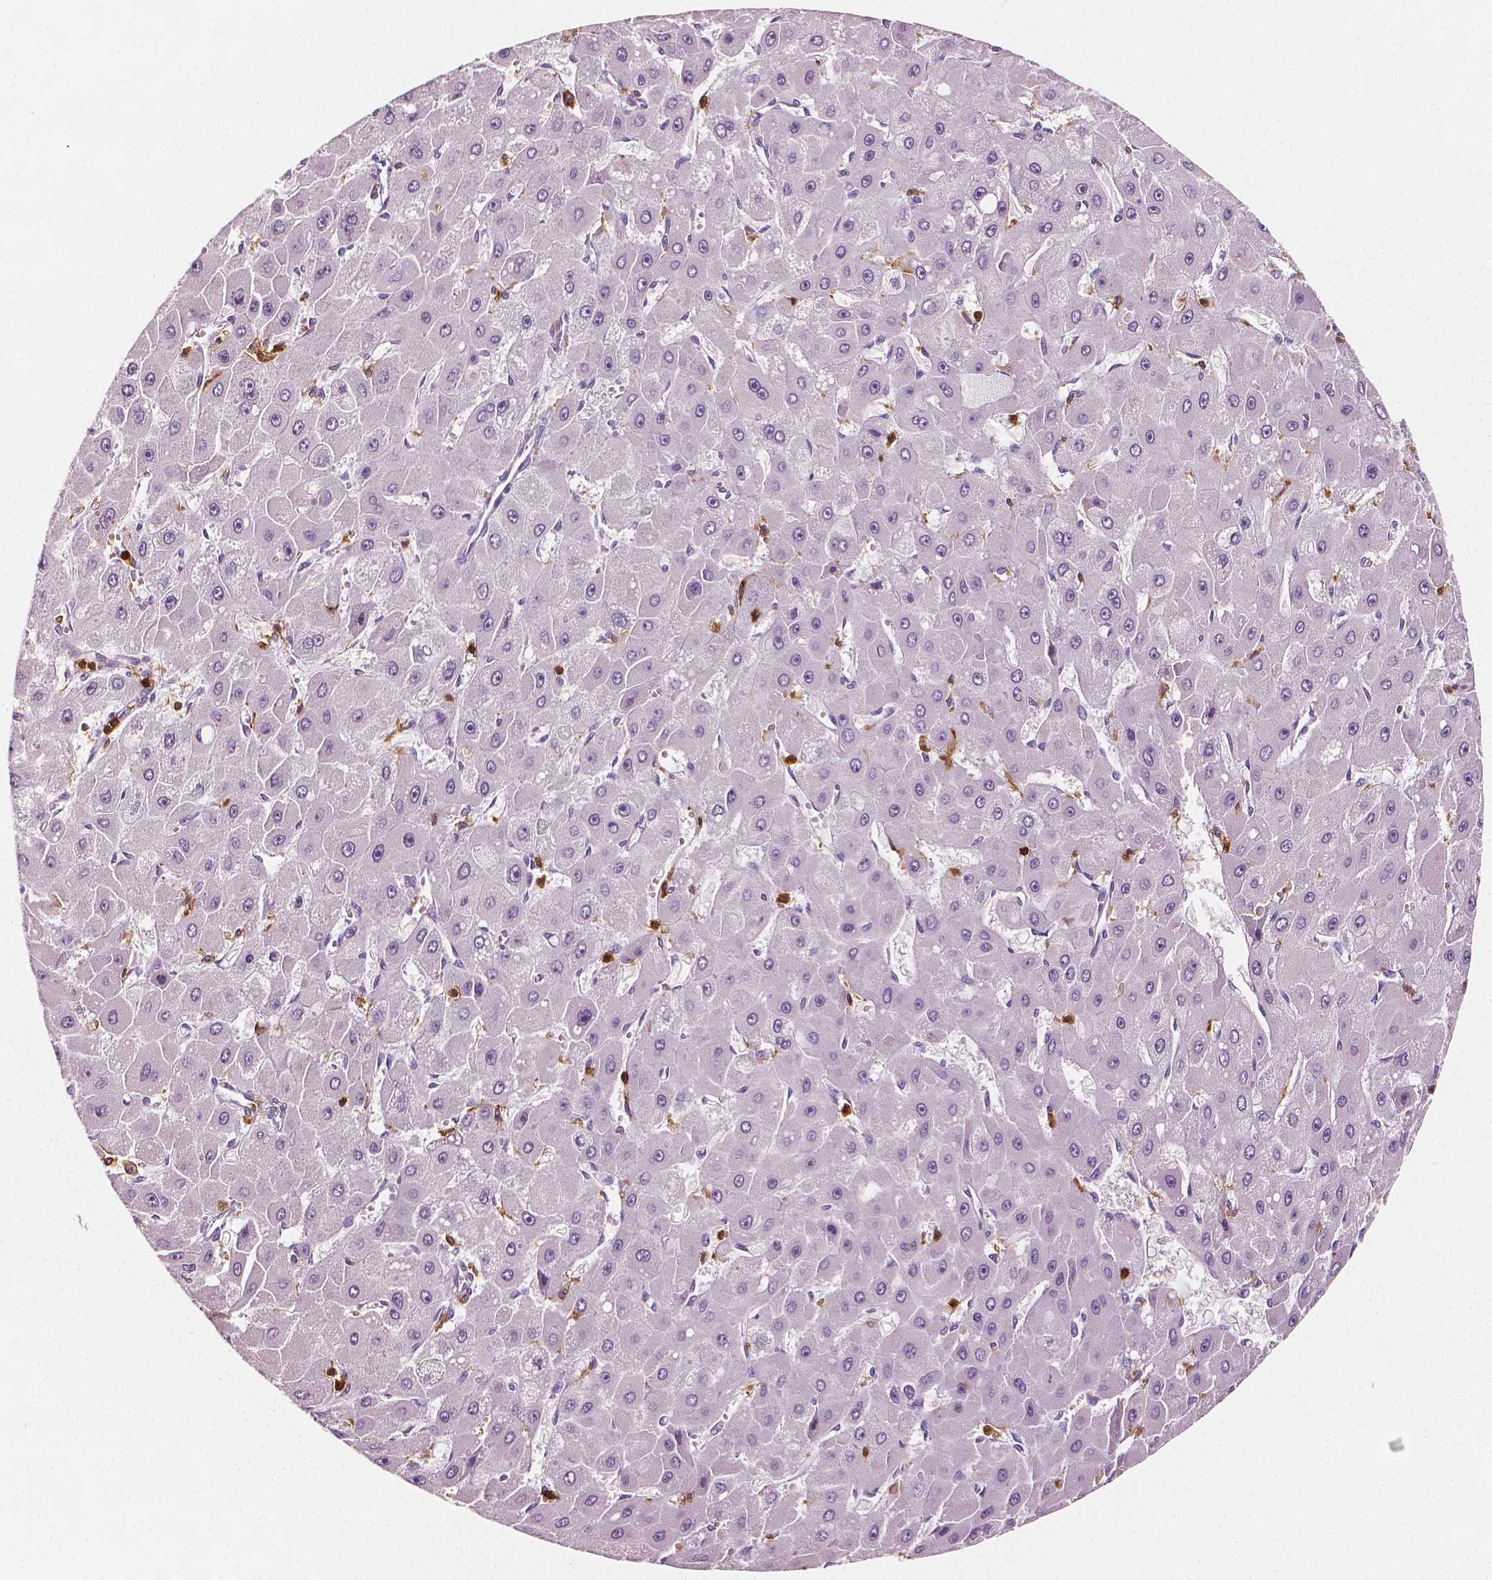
{"staining": {"intensity": "negative", "quantity": "none", "location": "none"}, "tissue": "liver cancer", "cell_type": "Tumor cells", "image_type": "cancer", "snomed": [{"axis": "morphology", "description": "Carcinoma, Hepatocellular, NOS"}, {"axis": "topography", "description": "Liver"}], "caption": "The micrograph exhibits no significant staining in tumor cells of liver cancer (hepatocellular carcinoma).", "gene": "PTPRC", "patient": {"sex": "female", "age": 25}}